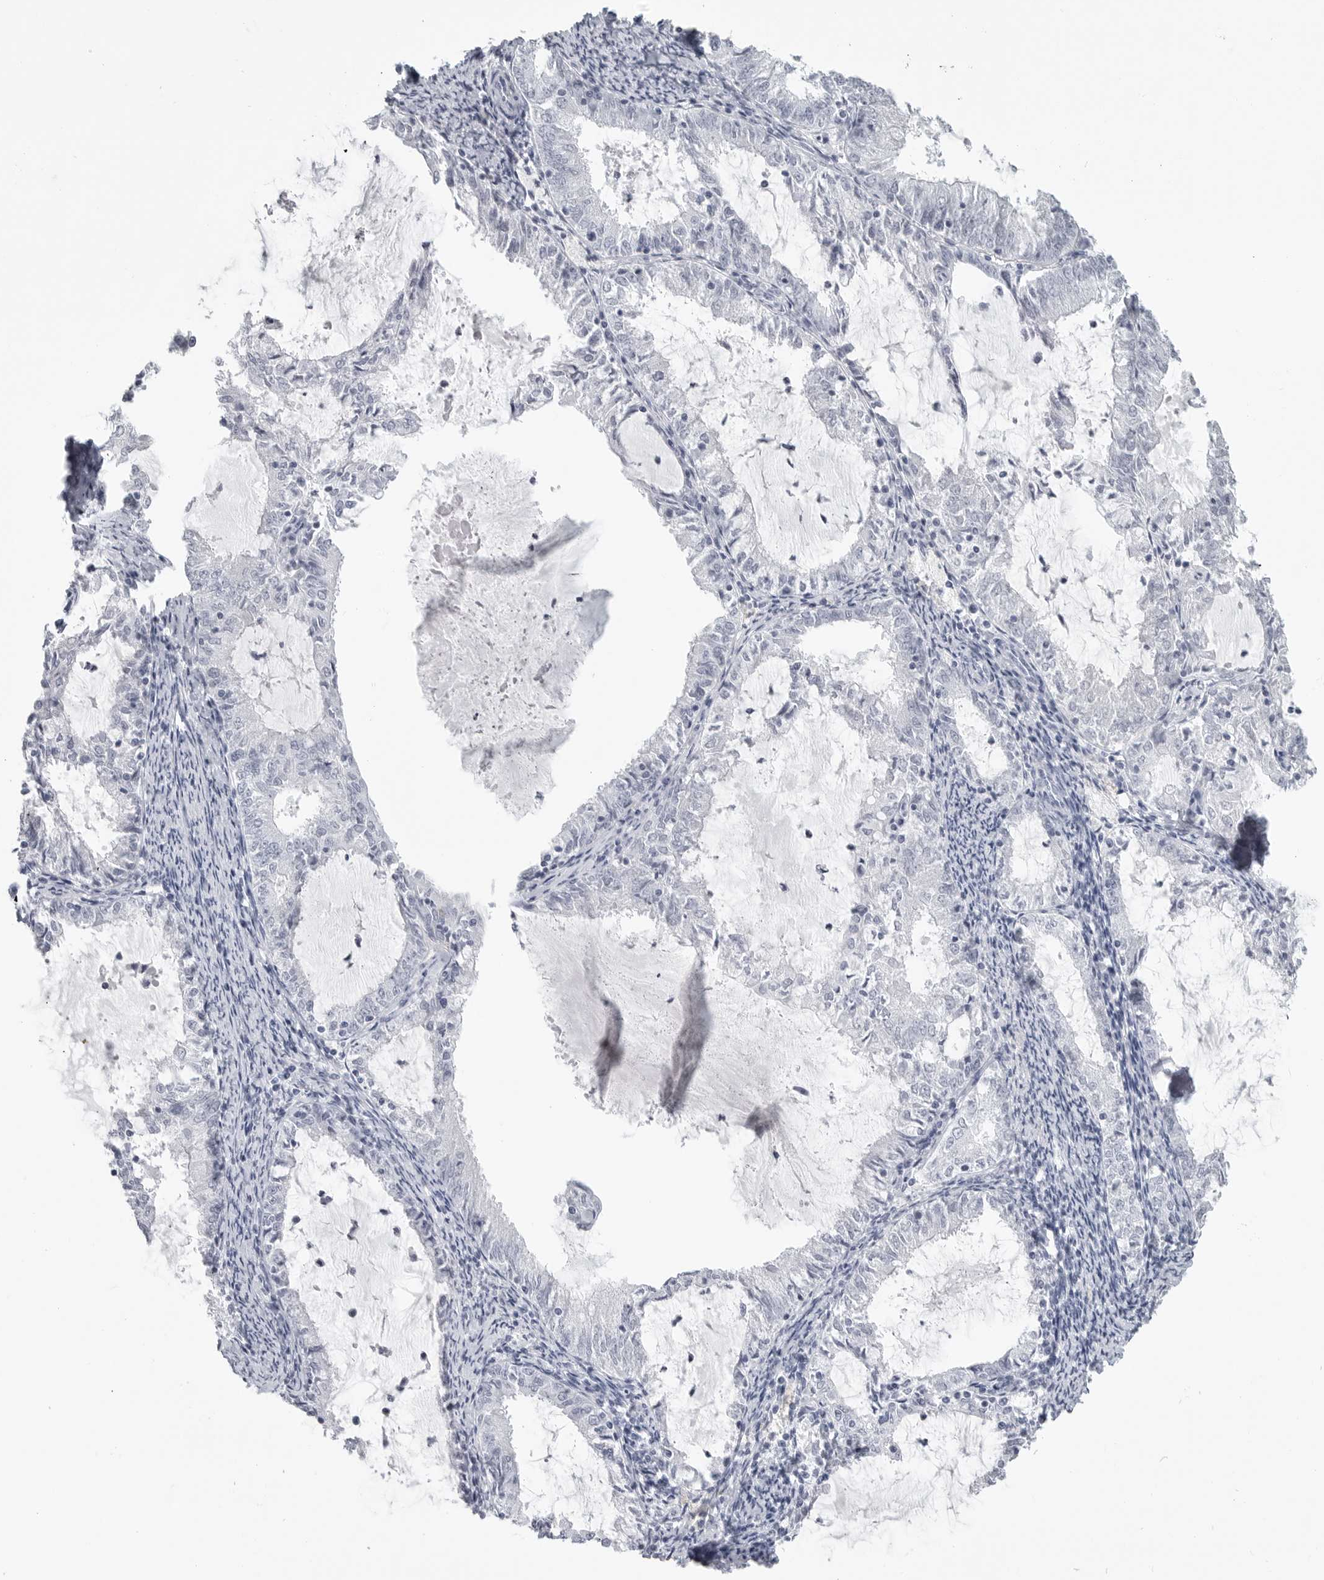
{"staining": {"intensity": "negative", "quantity": "none", "location": "none"}, "tissue": "endometrial cancer", "cell_type": "Tumor cells", "image_type": "cancer", "snomed": [{"axis": "morphology", "description": "Adenocarcinoma, NOS"}, {"axis": "topography", "description": "Endometrium"}], "caption": "The IHC micrograph has no significant expression in tumor cells of endometrial cancer (adenocarcinoma) tissue.", "gene": "LY6D", "patient": {"sex": "female", "age": 57}}